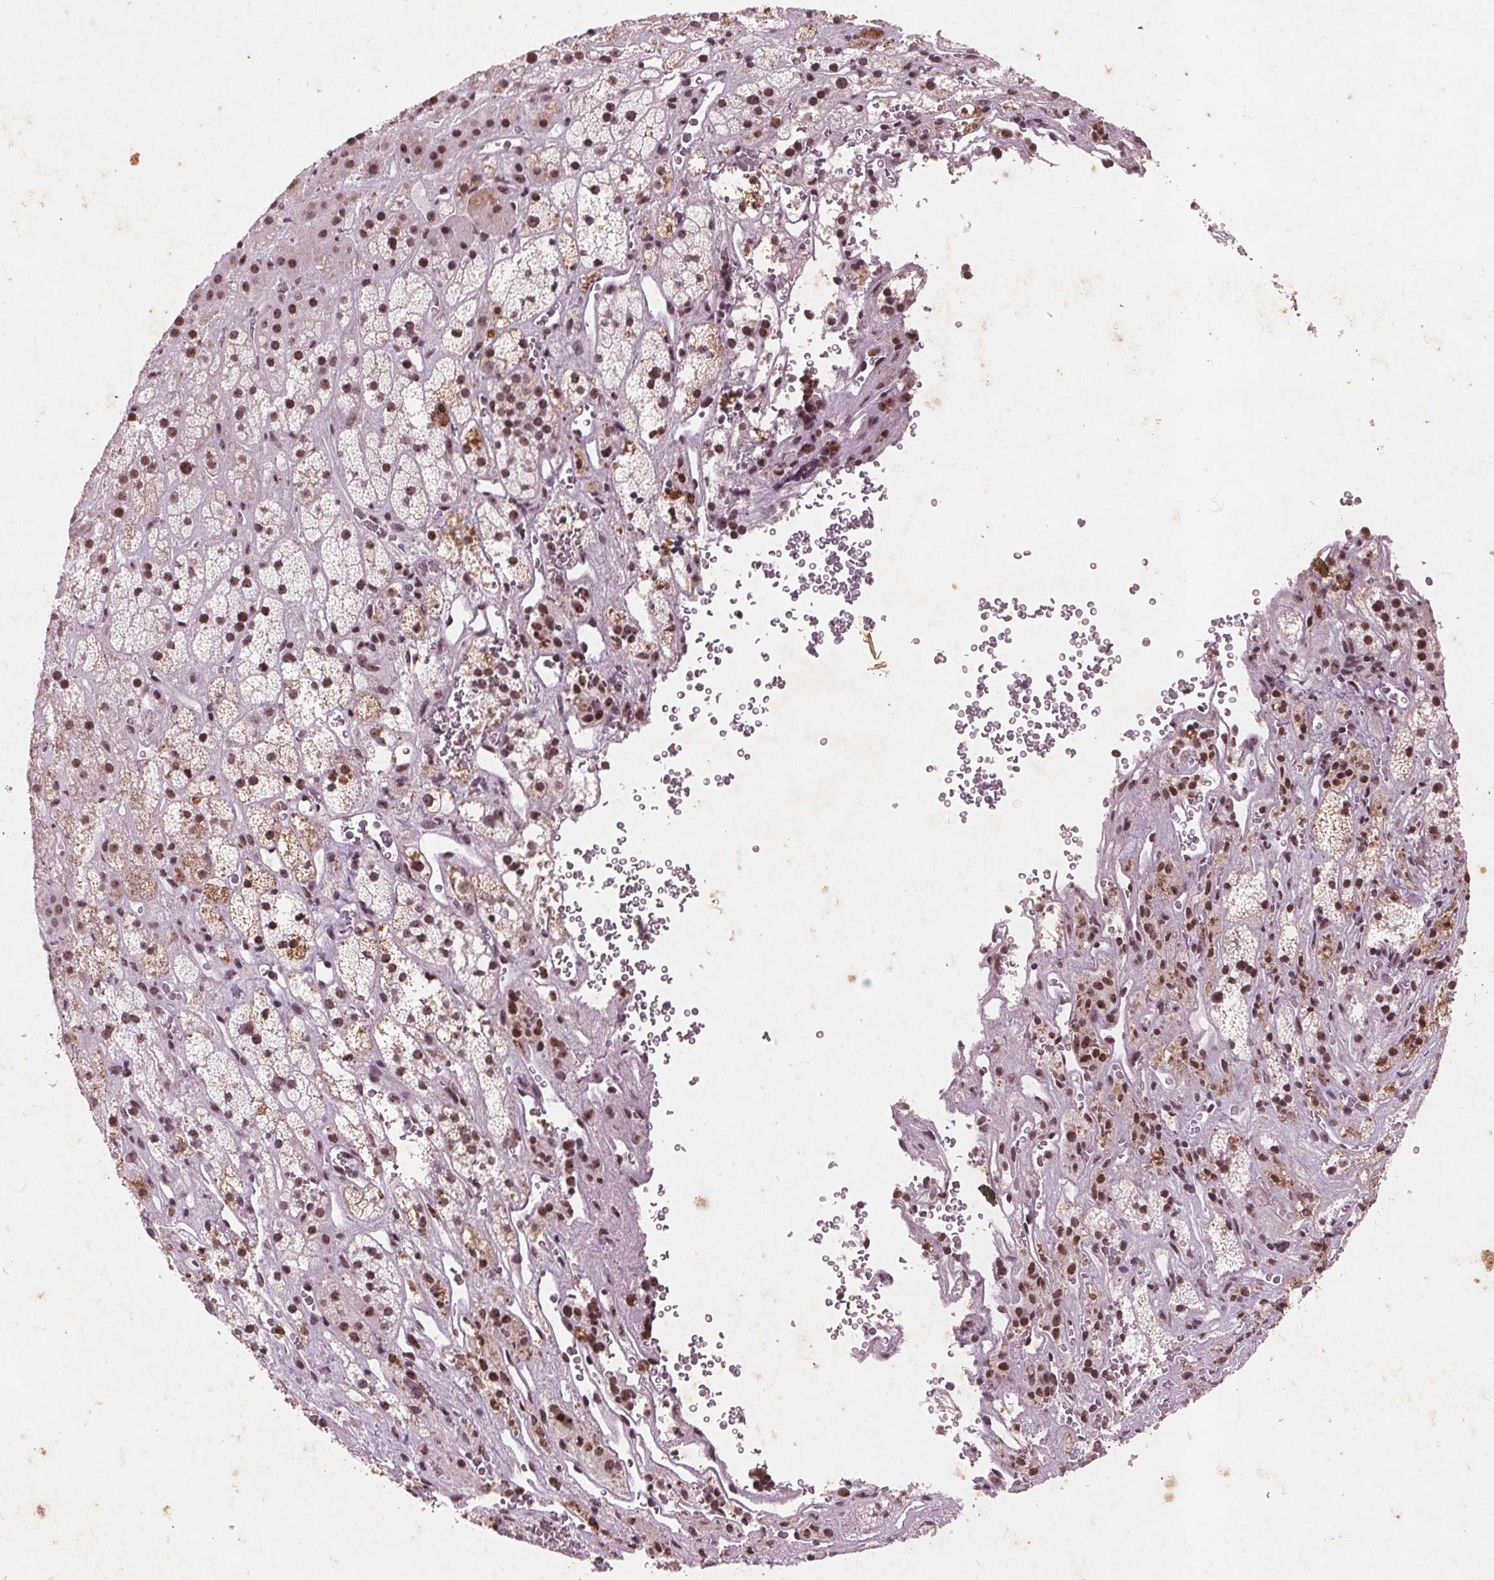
{"staining": {"intensity": "strong", "quantity": "25%-75%", "location": "nuclear"}, "tissue": "adrenal gland", "cell_type": "Glandular cells", "image_type": "normal", "snomed": [{"axis": "morphology", "description": "Normal tissue, NOS"}, {"axis": "topography", "description": "Adrenal gland"}], "caption": "Protein staining of benign adrenal gland shows strong nuclear staining in approximately 25%-75% of glandular cells.", "gene": "RPS6KA2", "patient": {"sex": "male", "age": 57}}